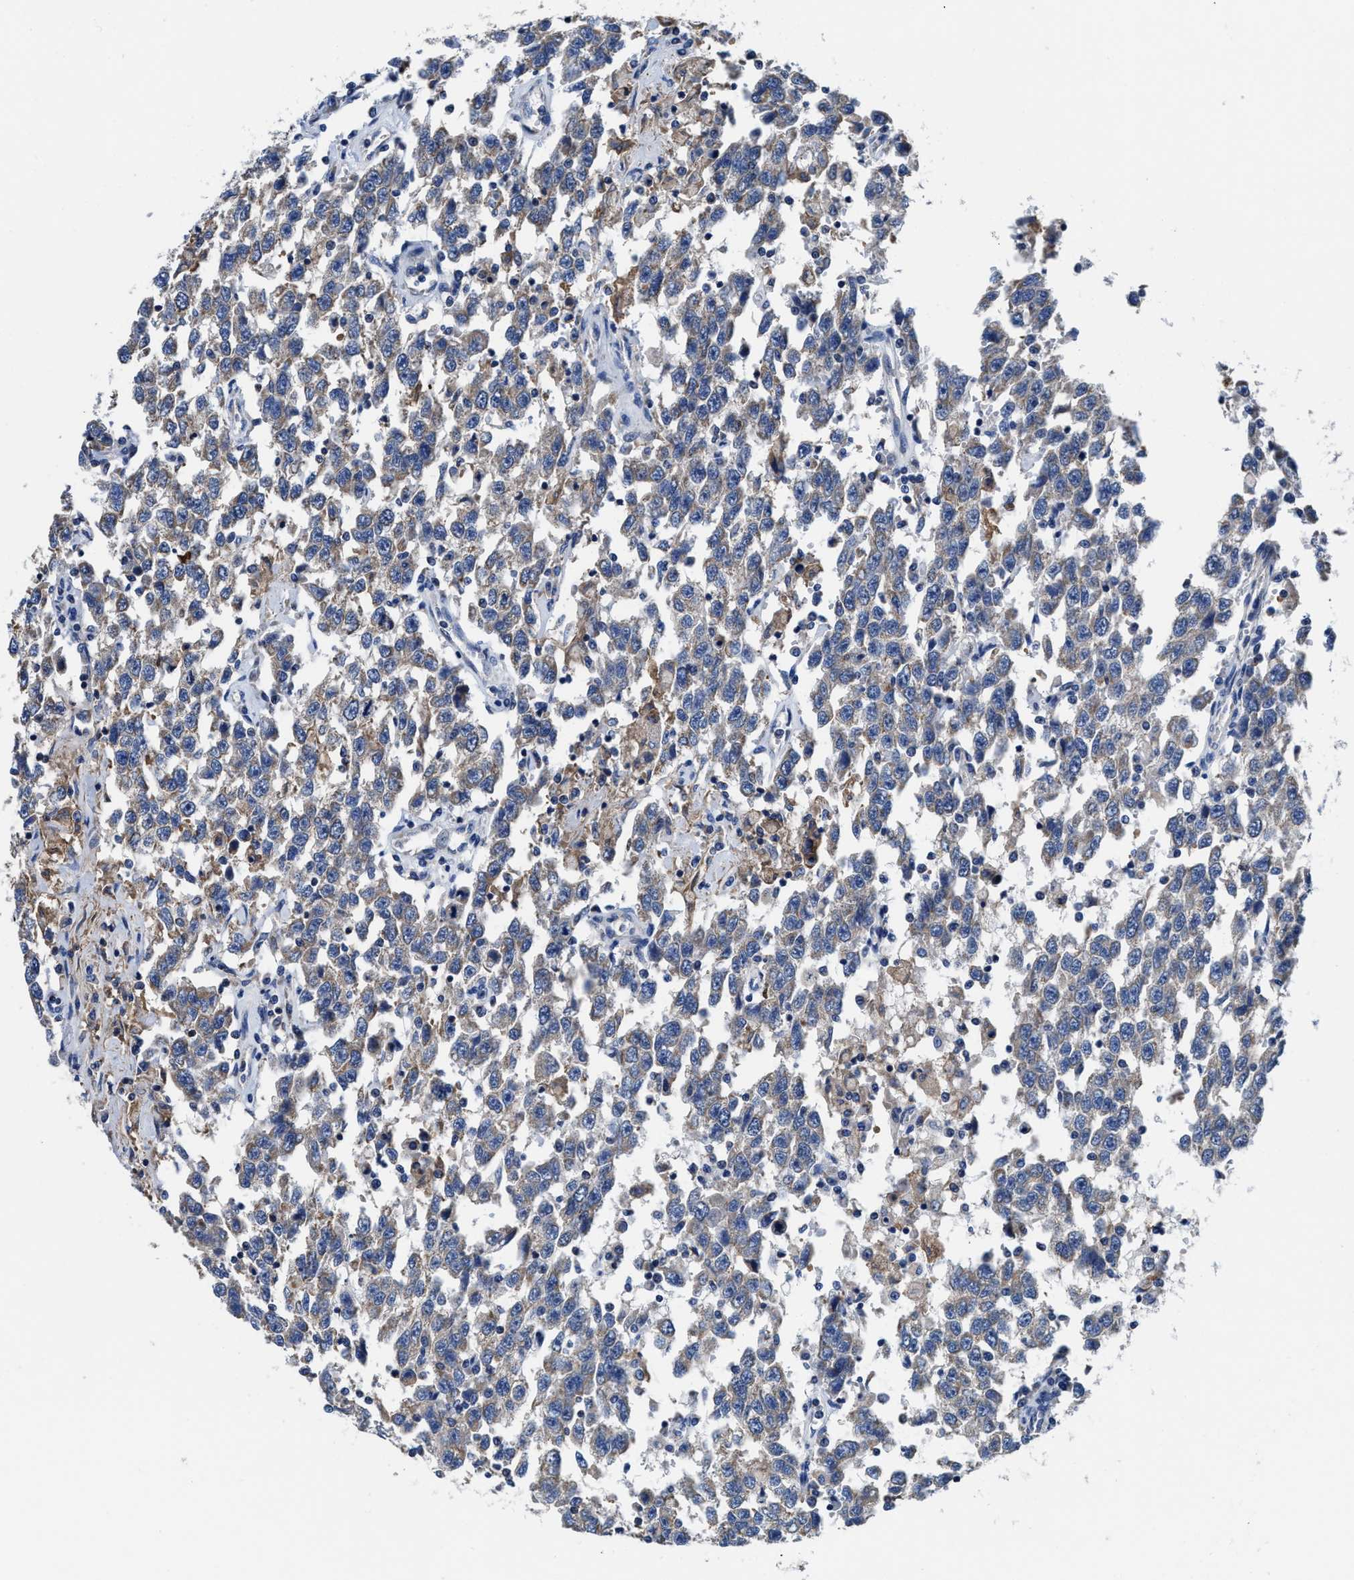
{"staining": {"intensity": "weak", "quantity": ">75%", "location": "cytoplasmic/membranous"}, "tissue": "testis cancer", "cell_type": "Tumor cells", "image_type": "cancer", "snomed": [{"axis": "morphology", "description": "Seminoma, NOS"}, {"axis": "topography", "description": "Testis"}], "caption": "This is a histology image of immunohistochemistry (IHC) staining of testis seminoma, which shows weak staining in the cytoplasmic/membranous of tumor cells.", "gene": "TMEM30A", "patient": {"sex": "male", "age": 41}}